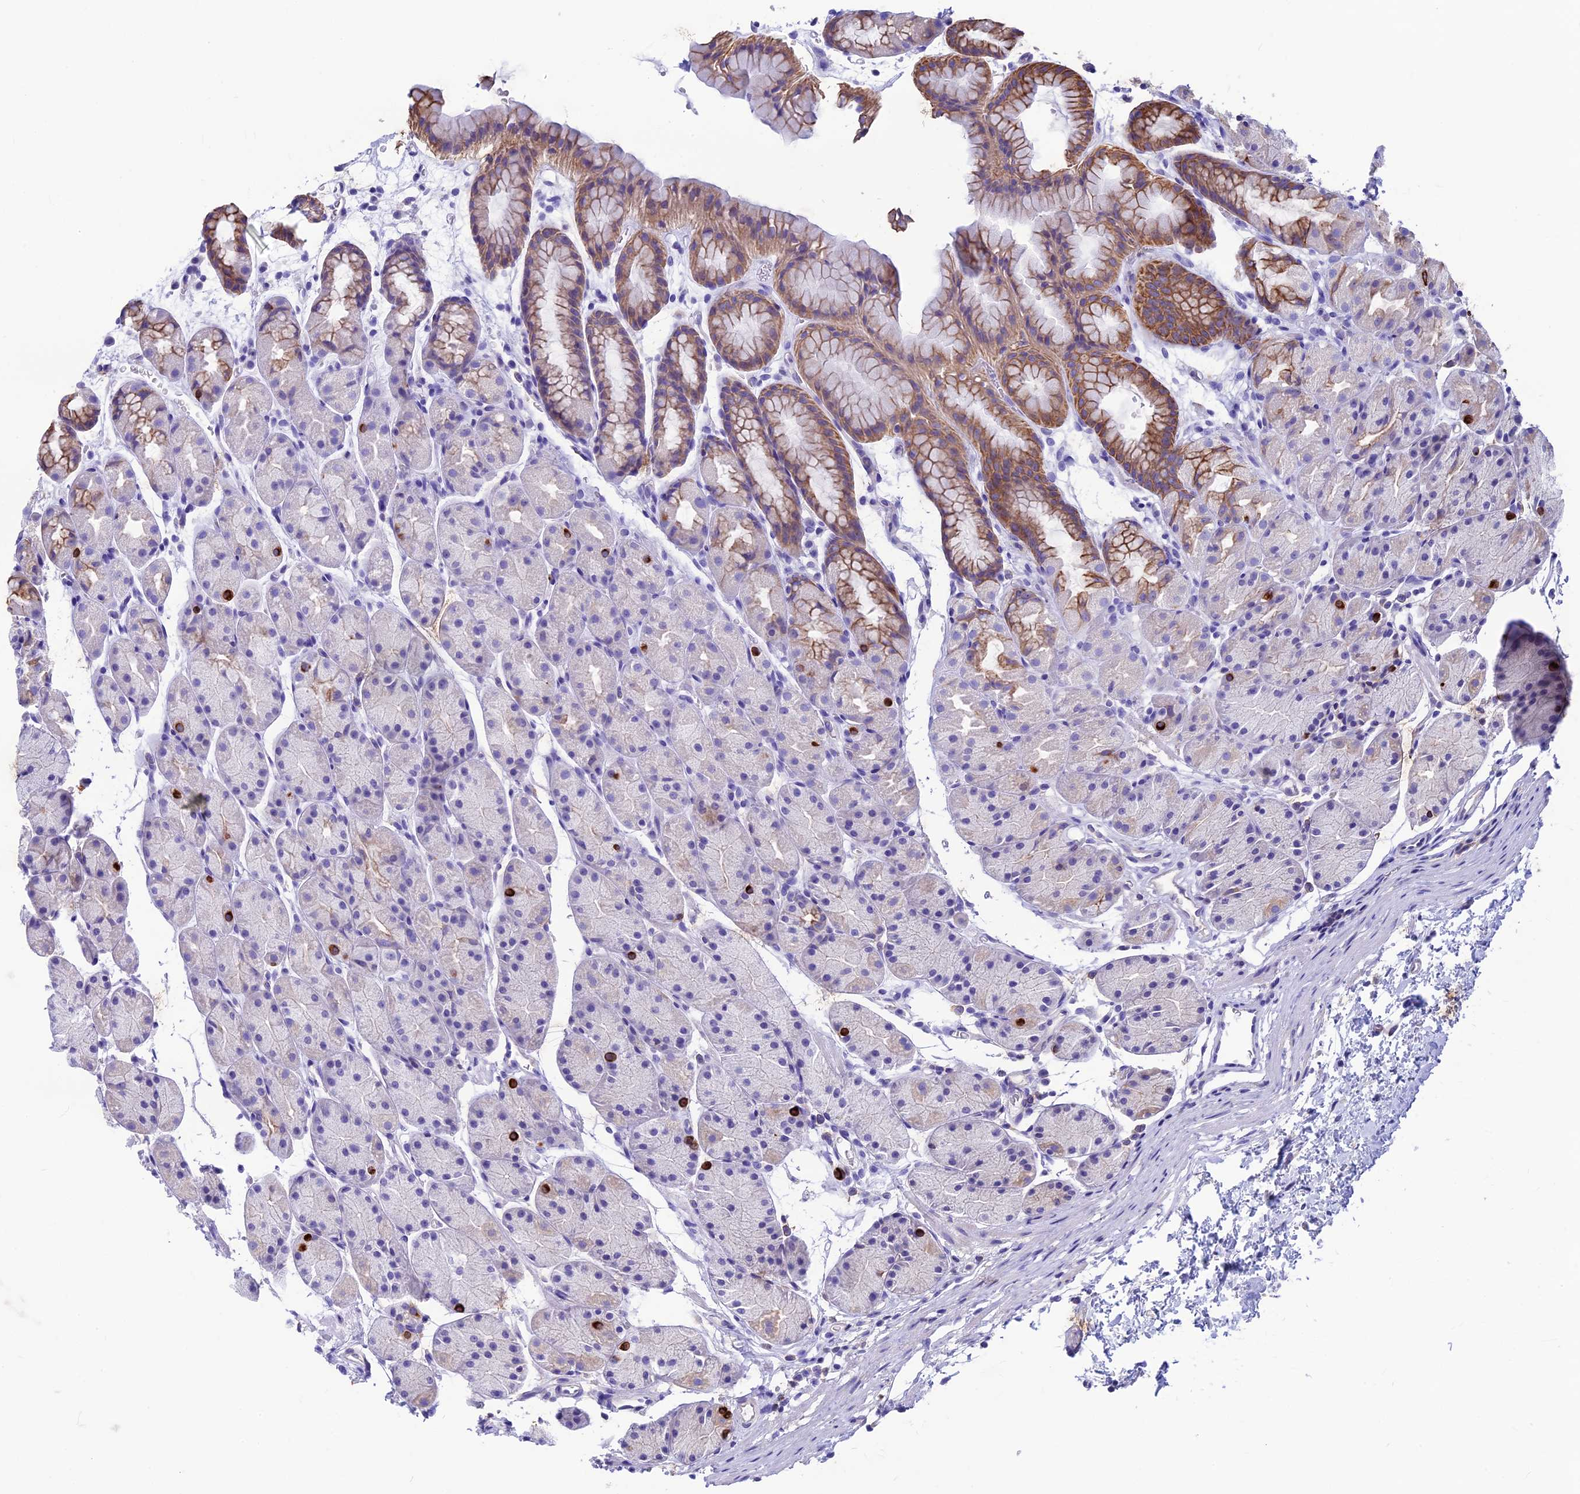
{"staining": {"intensity": "moderate", "quantity": "25%-75%", "location": "cytoplasmic/membranous,nuclear"}, "tissue": "stomach", "cell_type": "Glandular cells", "image_type": "normal", "snomed": [{"axis": "morphology", "description": "Normal tissue, NOS"}, {"axis": "topography", "description": "Stomach, upper"}, {"axis": "topography", "description": "Stomach"}], "caption": "Glandular cells reveal moderate cytoplasmic/membranous,nuclear expression in about 25%-75% of cells in normal stomach. Immunohistochemistry stains the protein in brown and the nuclei are stained blue.", "gene": "CDAN1", "patient": {"sex": "male", "age": 47}}